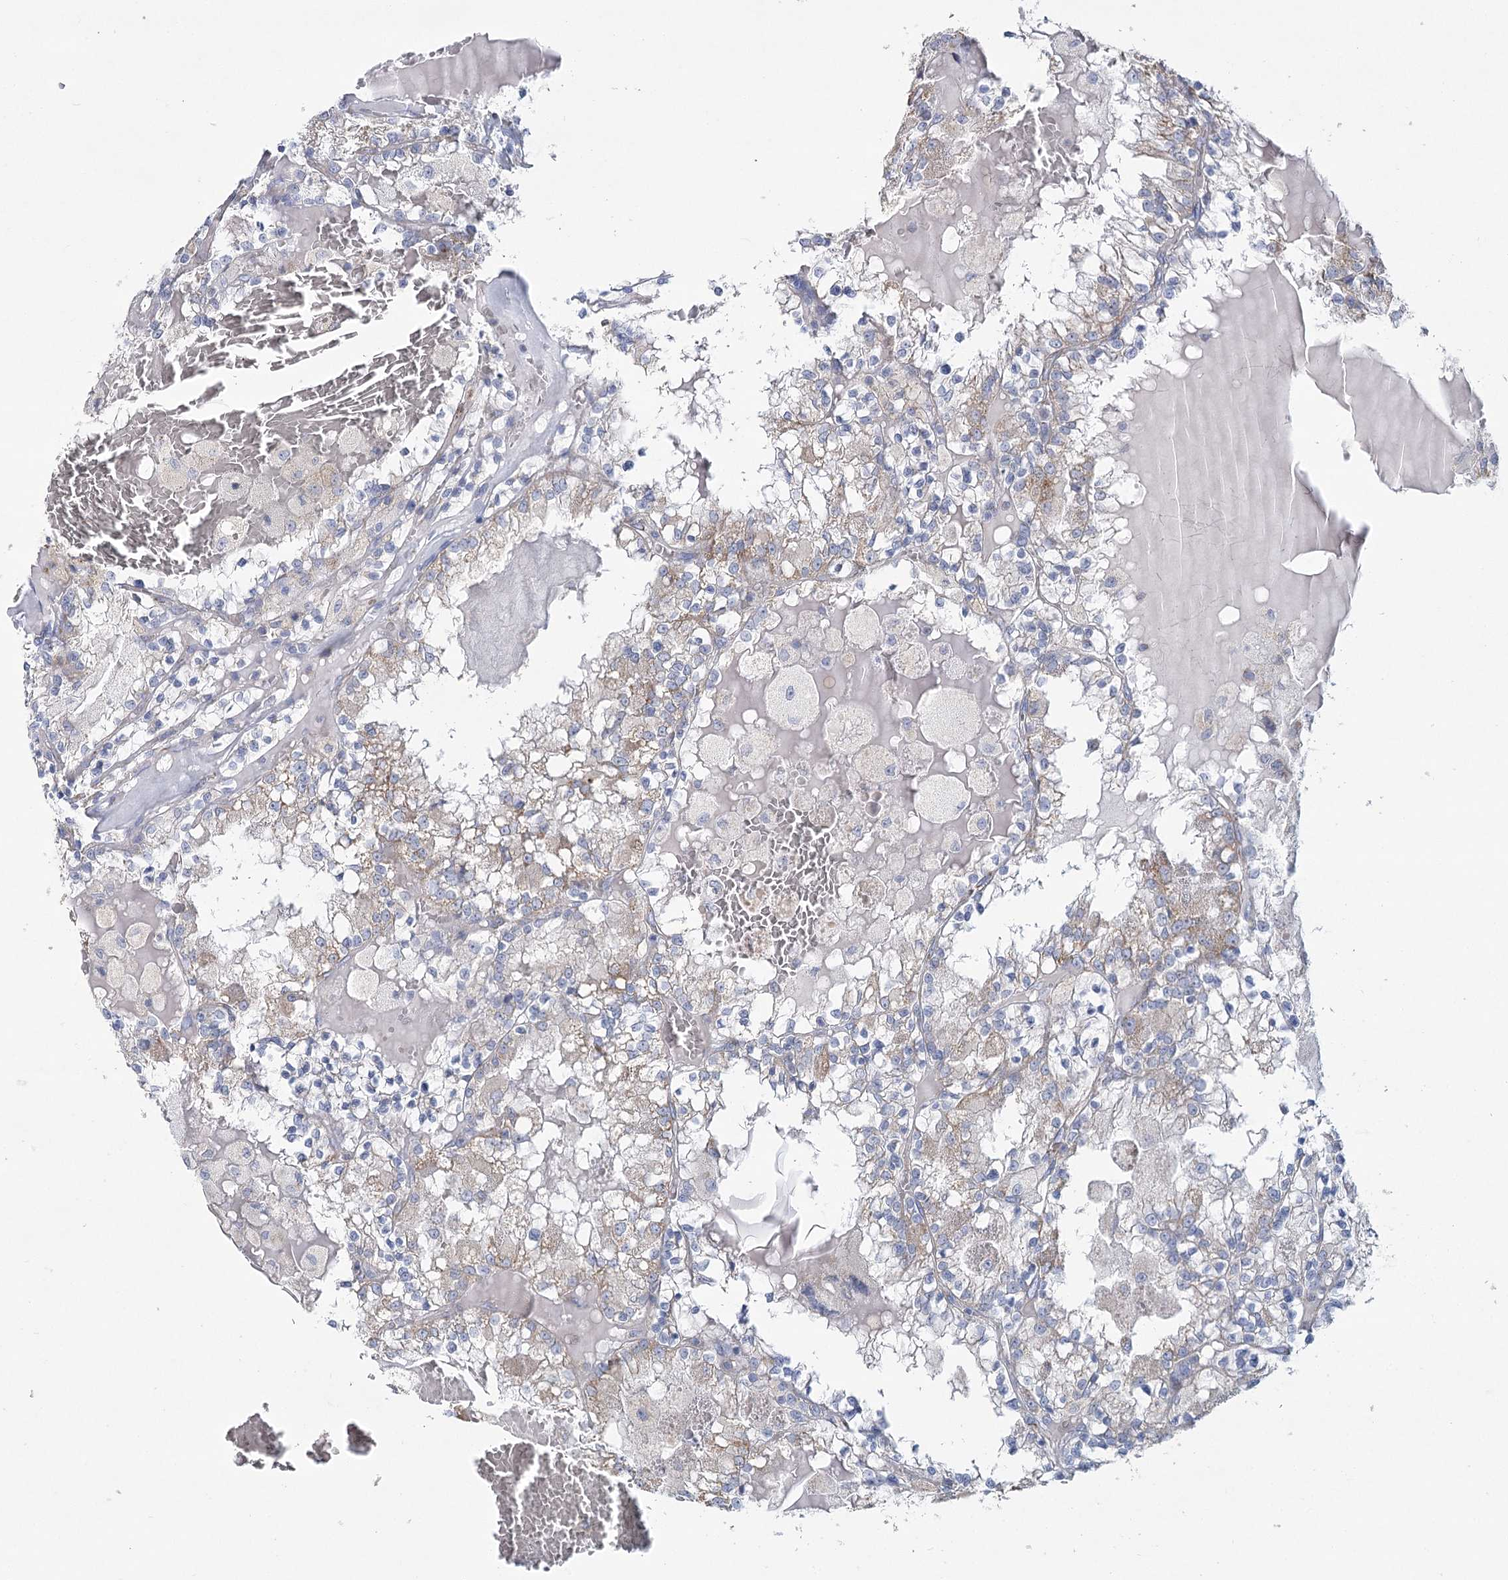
{"staining": {"intensity": "weak", "quantity": "25%-75%", "location": "cytoplasmic/membranous"}, "tissue": "renal cancer", "cell_type": "Tumor cells", "image_type": "cancer", "snomed": [{"axis": "morphology", "description": "Adenocarcinoma, NOS"}, {"axis": "topography", "description": "Kidney"}], "caption": "Immunohistochemical staining of adenocarcinoma (renal) demonstrates low levels of weak cytoplasmic/membranous positivity in about 25%-75% of tumor cells.", "gene": "SNX7", "patient": {"sex": "female", "age": 56}}